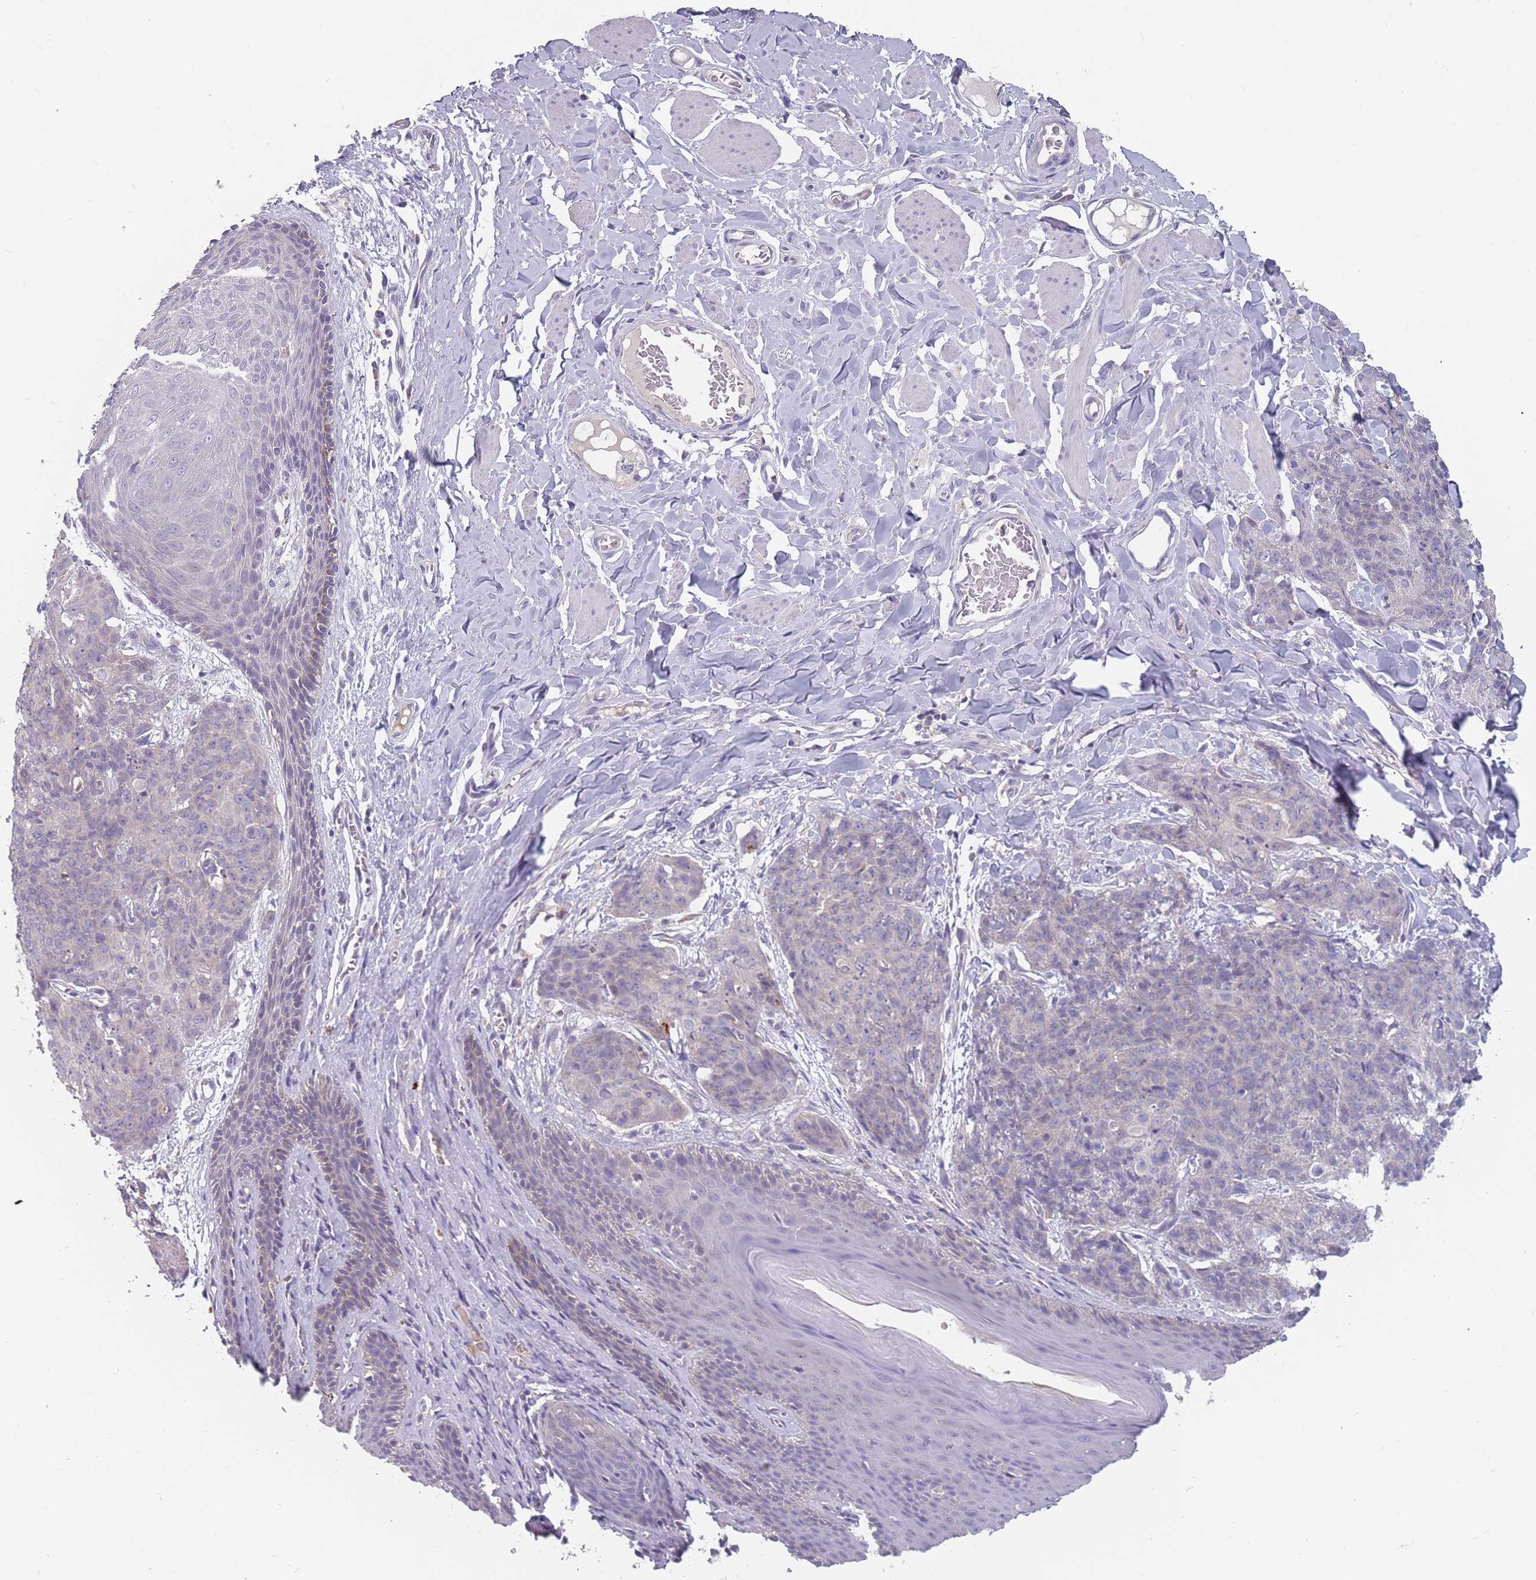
{"staining": {"intensity": "negative", "quantity": "none", "location": "none"}, "tissue": "skin cancer", "cell_type": "Tumor cells", "image_type": "cancer", "snomed": [{"axis": "morphology", "description": "Squamous cell carcinoma, NOS"}, {"axis": "topography", "description": "Skin"}, {"axis": "topography", "description": "Vulva"}], "caption": "A high-resolution photomicrograph shows immunohistochemistry staining of squamous cell carcinoma (skin), which displays no significant staining in tumor cells. Nuclei are stained in blue.", "gene": "CMTR2", "patient": {"sex": "female", "age": 85}}